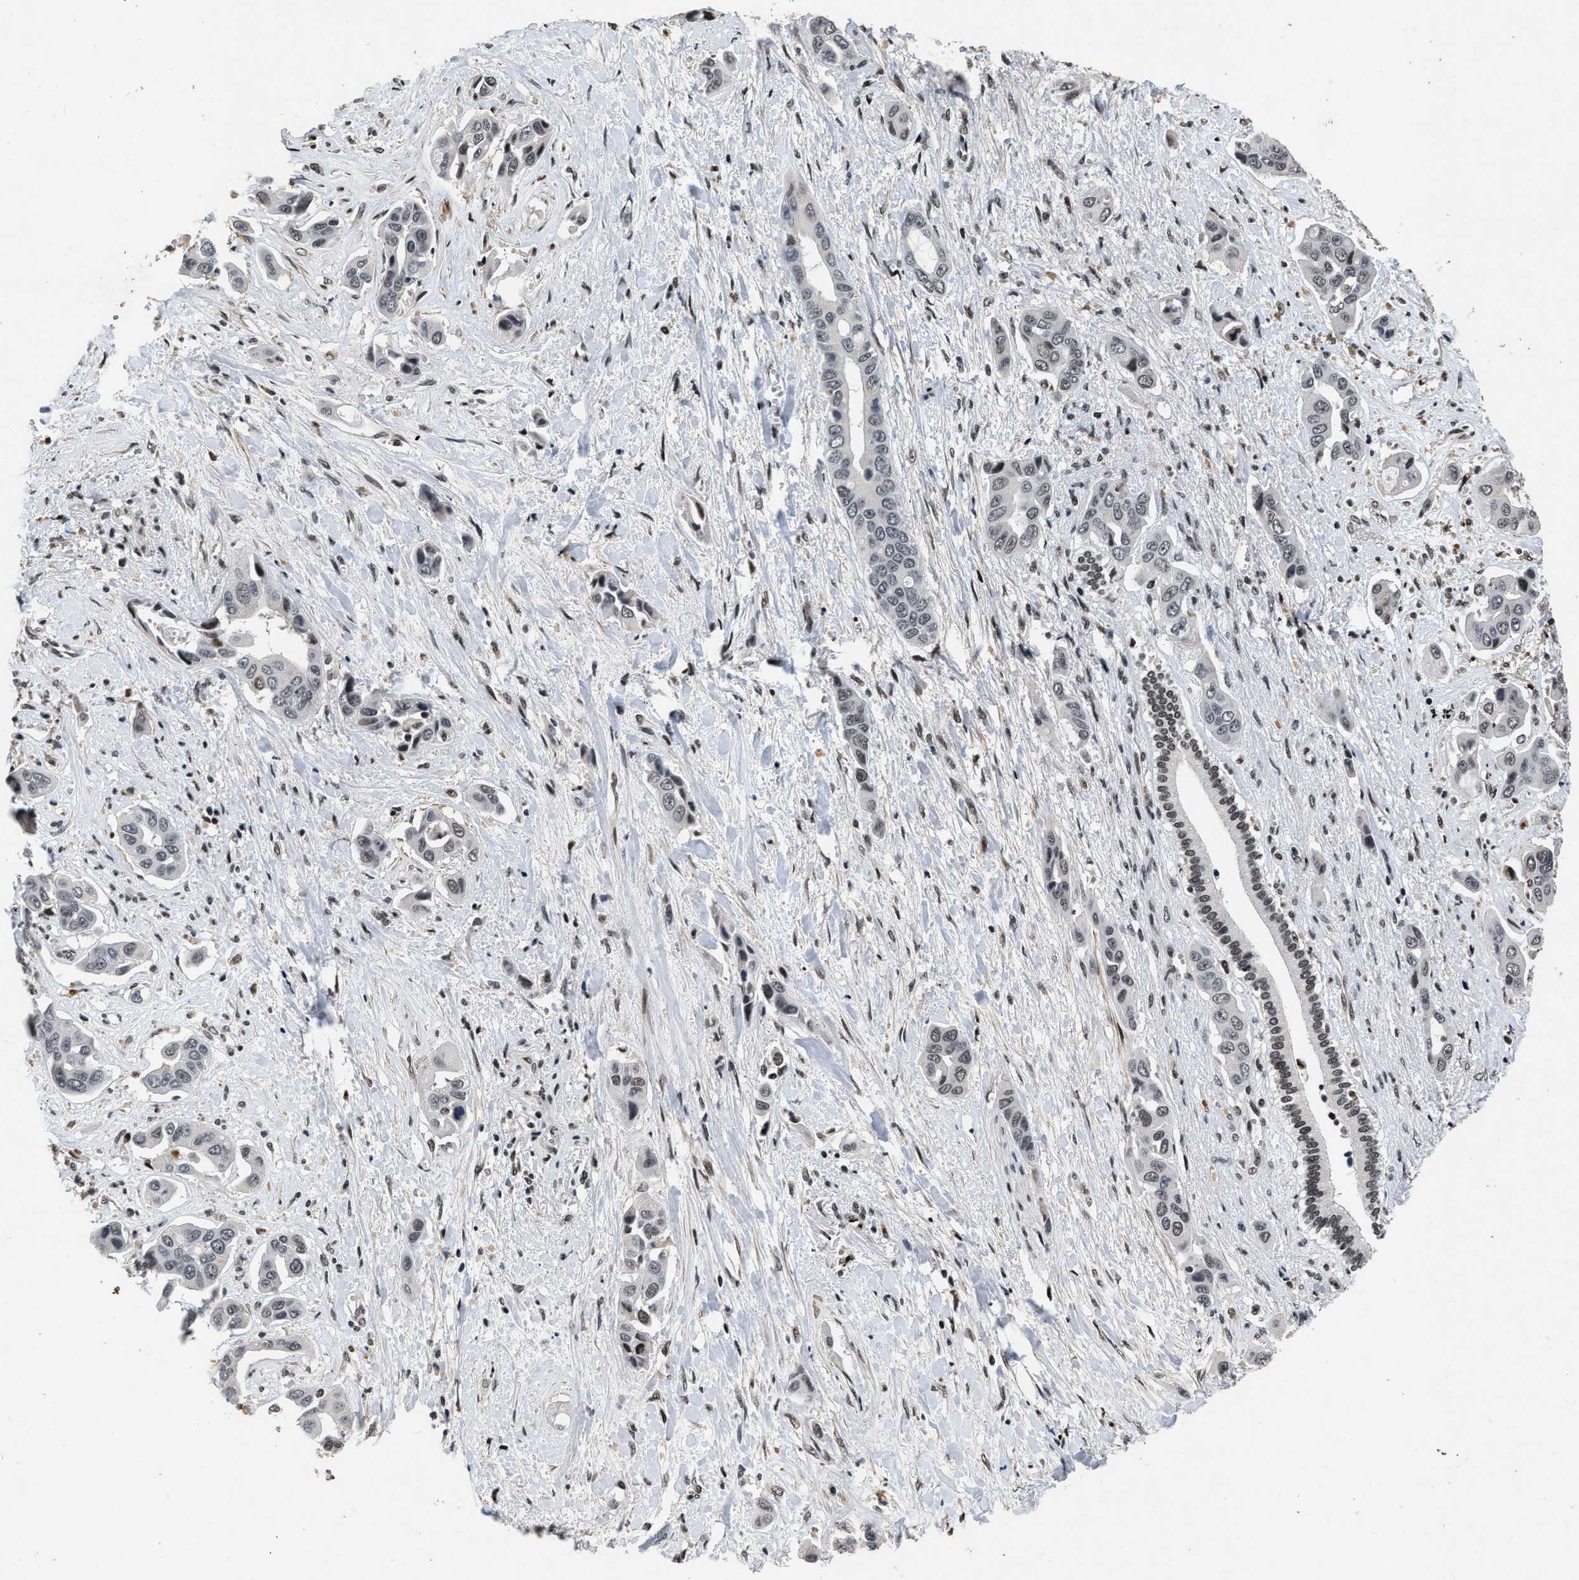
{"staining": {"intensity": "weak", "quantity": ">75%", "location": "nuclear"}, "tissue": "liver cancer", "cell_type": "Tumor cells", "image_type": "cancer", "snomed": [{"axis": "morphology", "description": "Cholangiocarcinoma"}, {"axis": "topography", "description": "Liver"}], "caption": "Cholangiocarcinoma (liver) stained for a protein (brown) exhibits weak nuclear positive staining in about >75% of tumor cells.", "gene": "SMARCB1", "patient": {"sex": "female", "age": 52}}